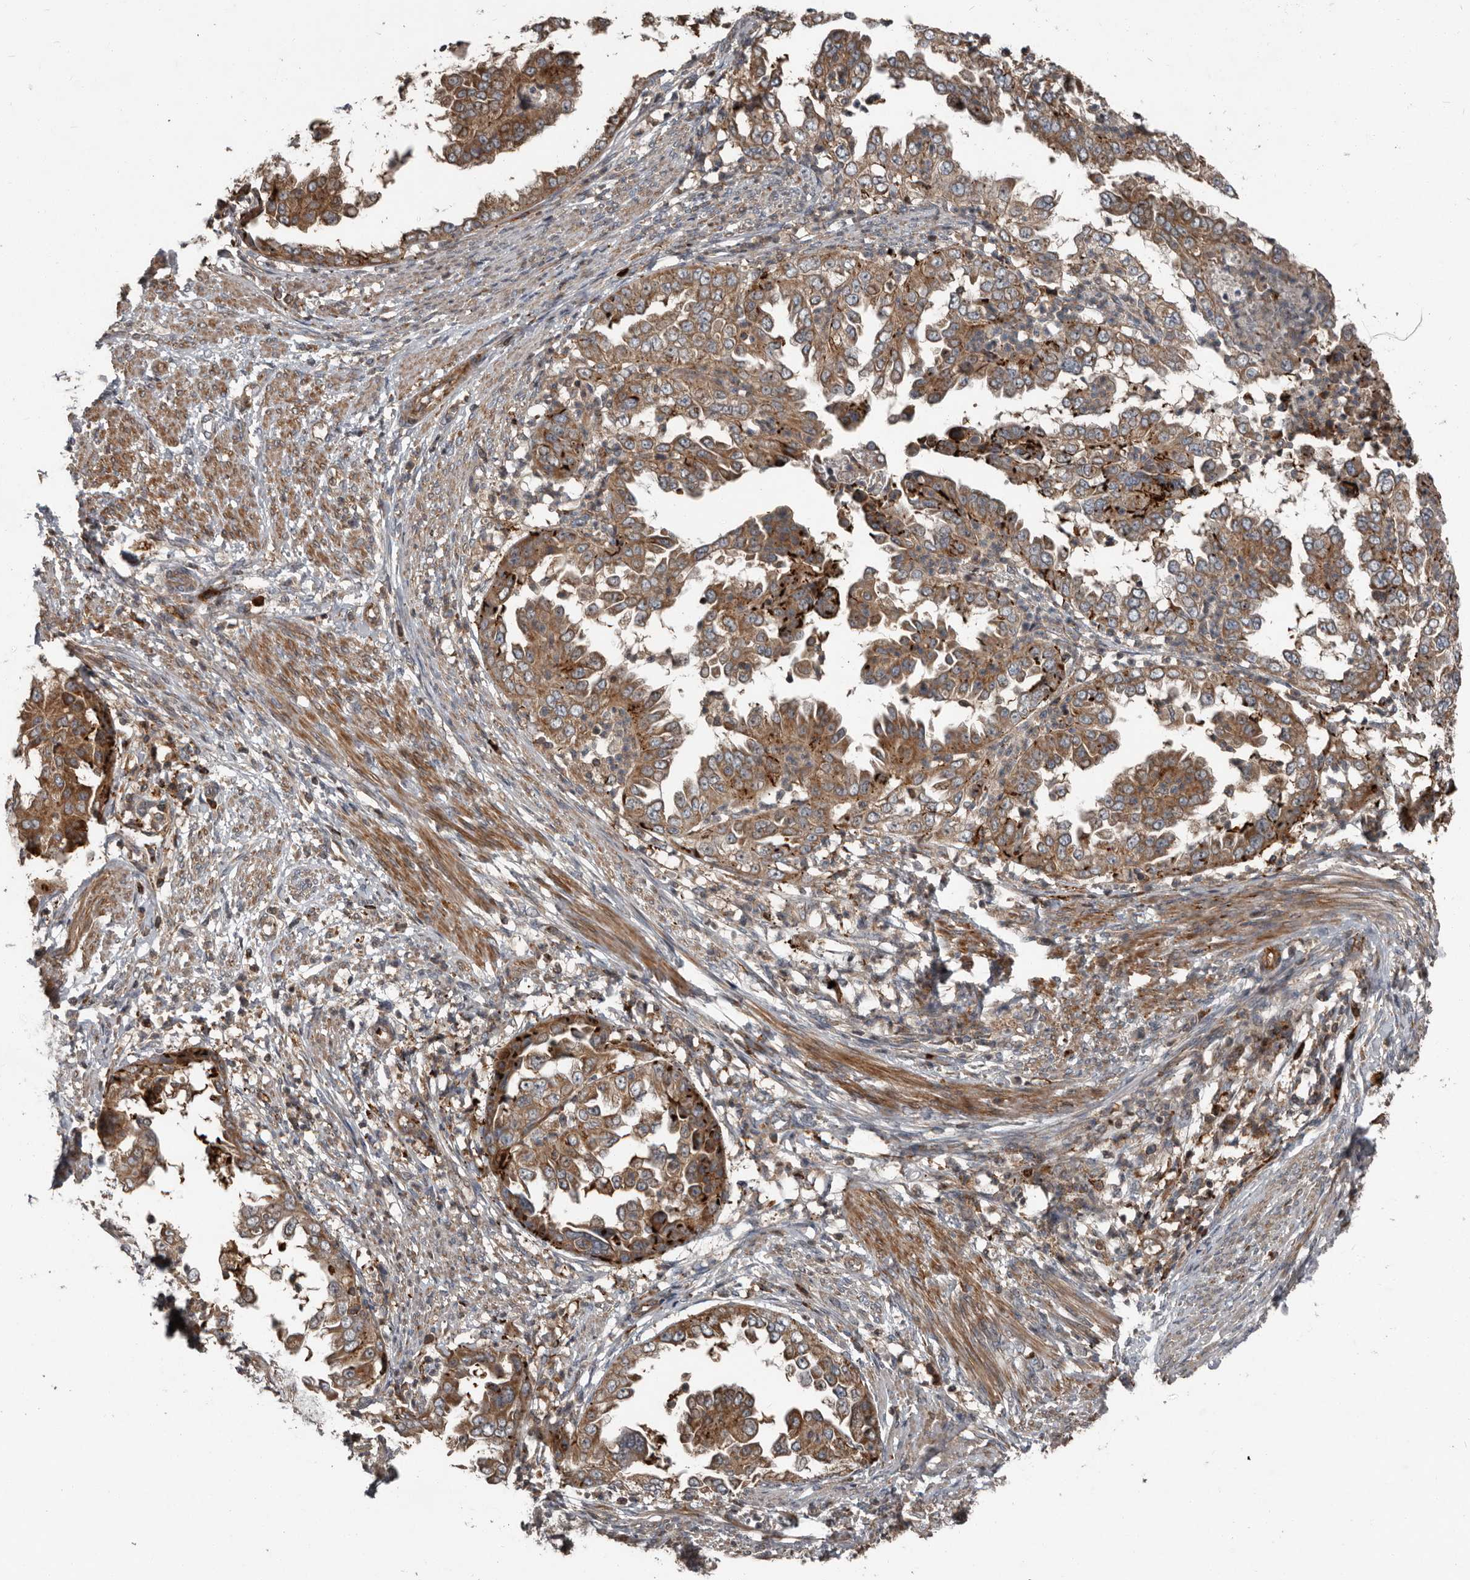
{"staining": {"intensity": "moderate", "quantity": ">75%", "location": "cytoplasmic/membranous"}, "tissue": "endometrial cancer", "cell_type": "Tumor cells", "image_type": "cancer", "snomed": [{"axis": "morphology", "description": "Adenocarcinoma, NOS"}, {"axis": "topography", "description": "Endometrium"}], "caption": "This photomicrograph demonstrates endometrial cancer stained with immunohistochemistry (IHC) to label a protein in brown. The cytoplasmic/membranous of tumor cells show moderate positivity for the protein. Nuclei are counter-stained blue.", "gene": "FBXO31", "patient": {"sex": "female", "age": 85}}